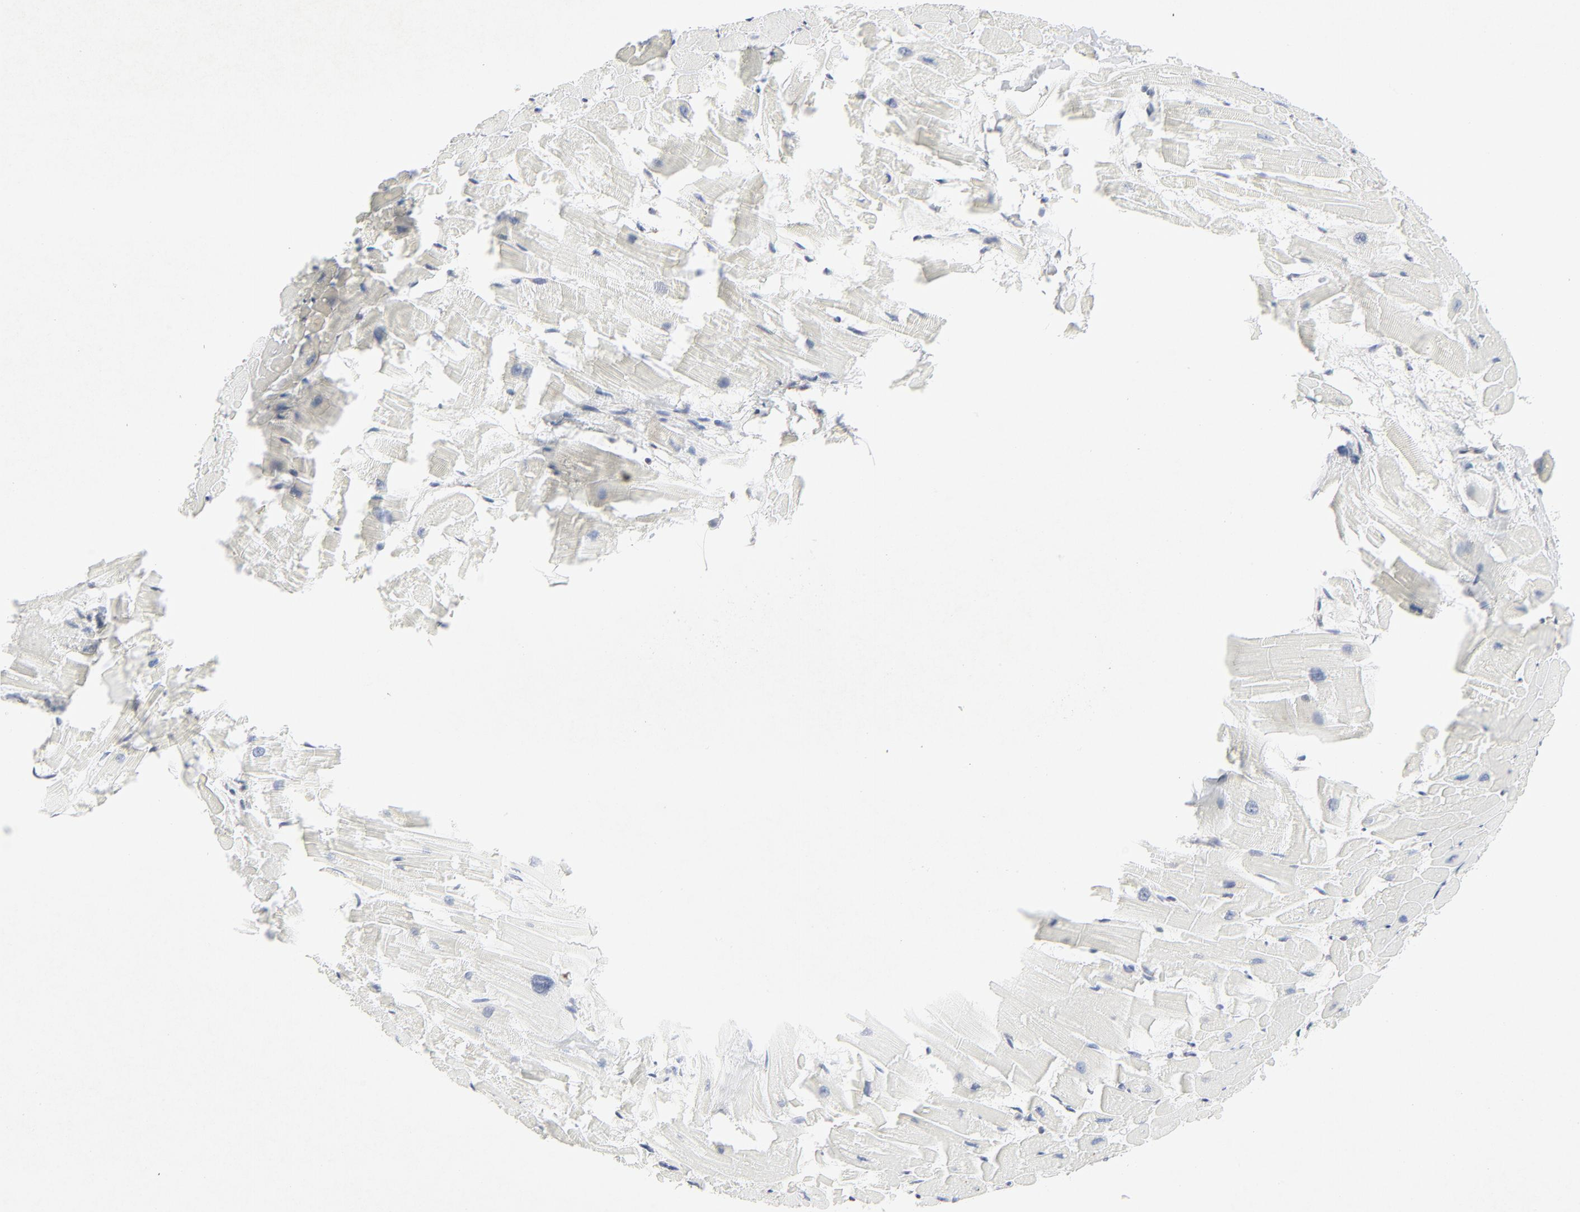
{"staining": {"intensity": "negative", "quantity": "none", "location": "none"}, "tissue": "heart muscle", "cell_type": "Cardiomyocytes", "image_type": "normal", "snomed": [{"axis": "morphology", "description": "Normal tissue, NOS"}, {"axis": "topography", "description": "Heart"}], "caption": "DAB (3,3'-diaminobenzidine) immunohistochemical staining of normal heart muscle shows no significant positivity in cardiomyocytes.", "gene": "LRP6", "patient": {"sex": "female", "age": 19}}